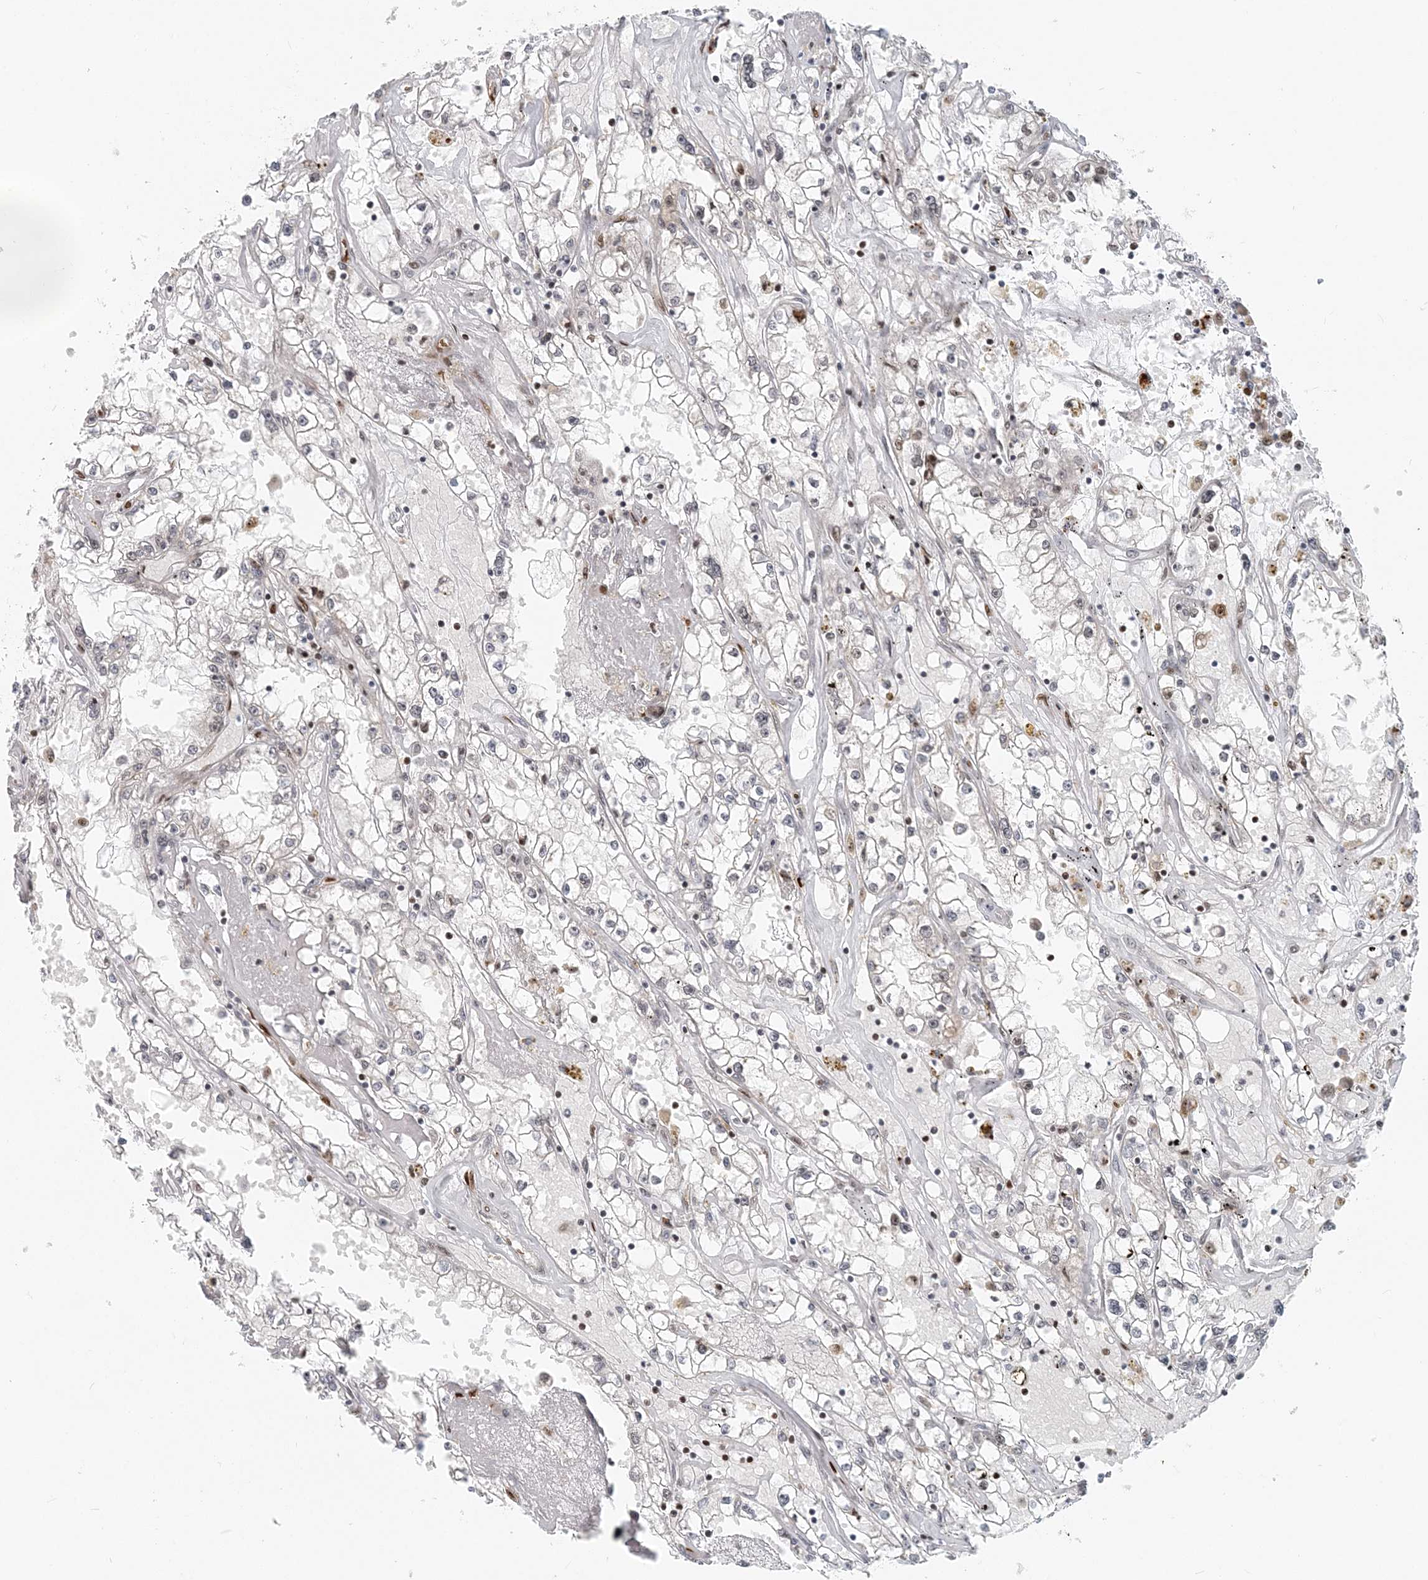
{"staining": {"intensity": "negative", "quantity": "none", "location": "none"}, "tissue": "renal cancer", "cell_type": "Tumor cells", "image_type": "cancer", "snomed": [{"axis": "morphology", "description": "Adenocarcinoma, NOS"}, {"axis": "topography", "description": "Kidney"}], "caption": "This is a histopathology image of immunohistochemistry (IHC) staining of adenocarcinoma (renal), which shows no expression in tumor cells.", "gene": "BAZ1B", "patient": {"sex": "male", "age": 56}}